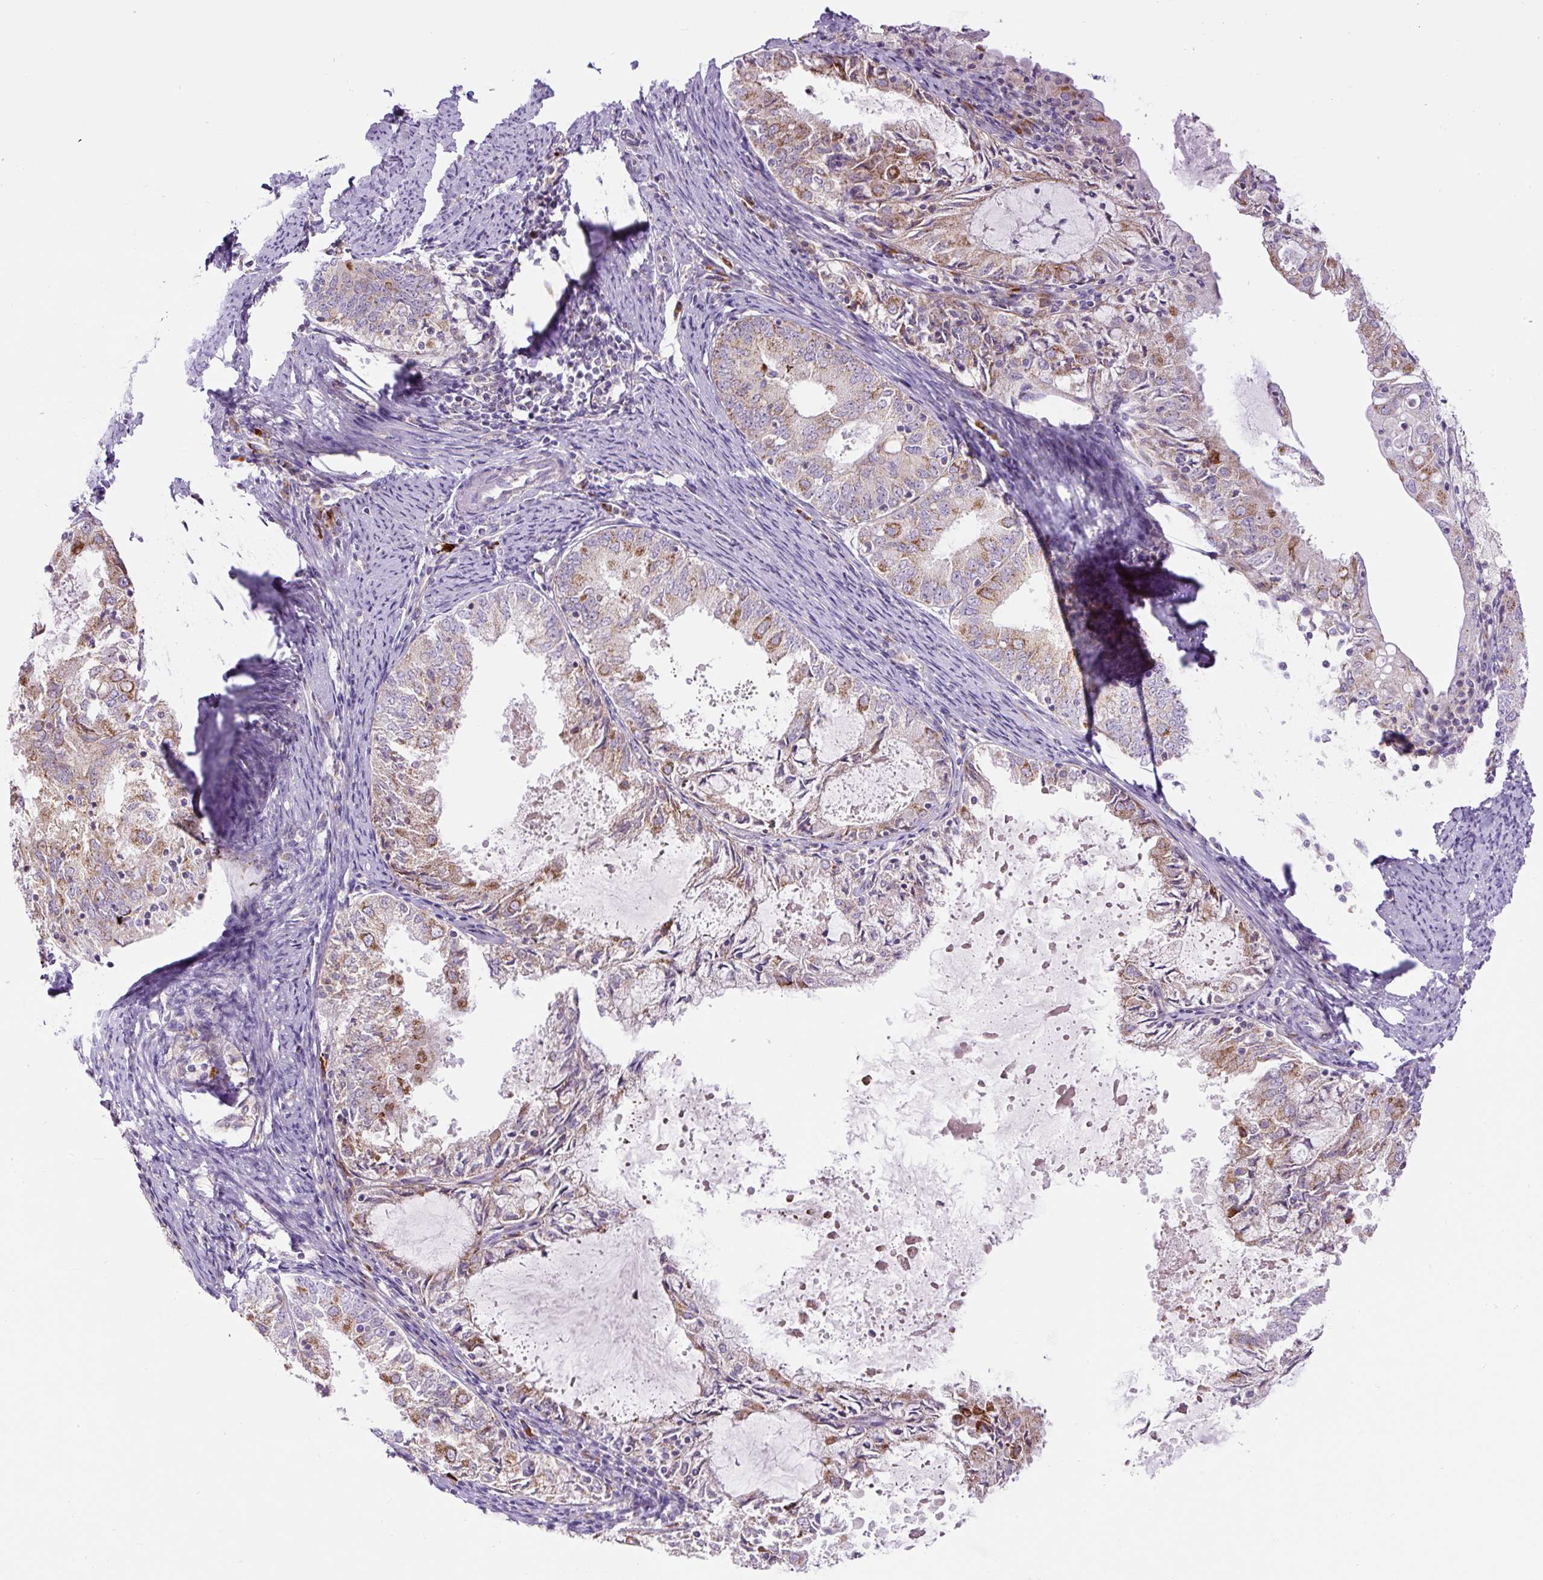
{"staining": {"intensity": "moderate", "quantity": "25%-75%", "location": "cytoplasmic/membranous"}, "tissue": "endometrial cancer", "cell_type": "Tumor cells", "image_type": "cancer", "snomed": [{"axis": "morphology", "description": "Adenocarcinoma, NOS"}, {"axis": "topography", "description": "Endometrium"}], "caption": "A photomicrograph showing moderate cytoplasmic/membranous expression in about 25%-75% of tumor cells in endometrial cancer (adenocarcinoma), as visualized by brown immunohistochemical staining.", "gene": "ZNF596", "patient": {"sex": "female", "age": 57}}